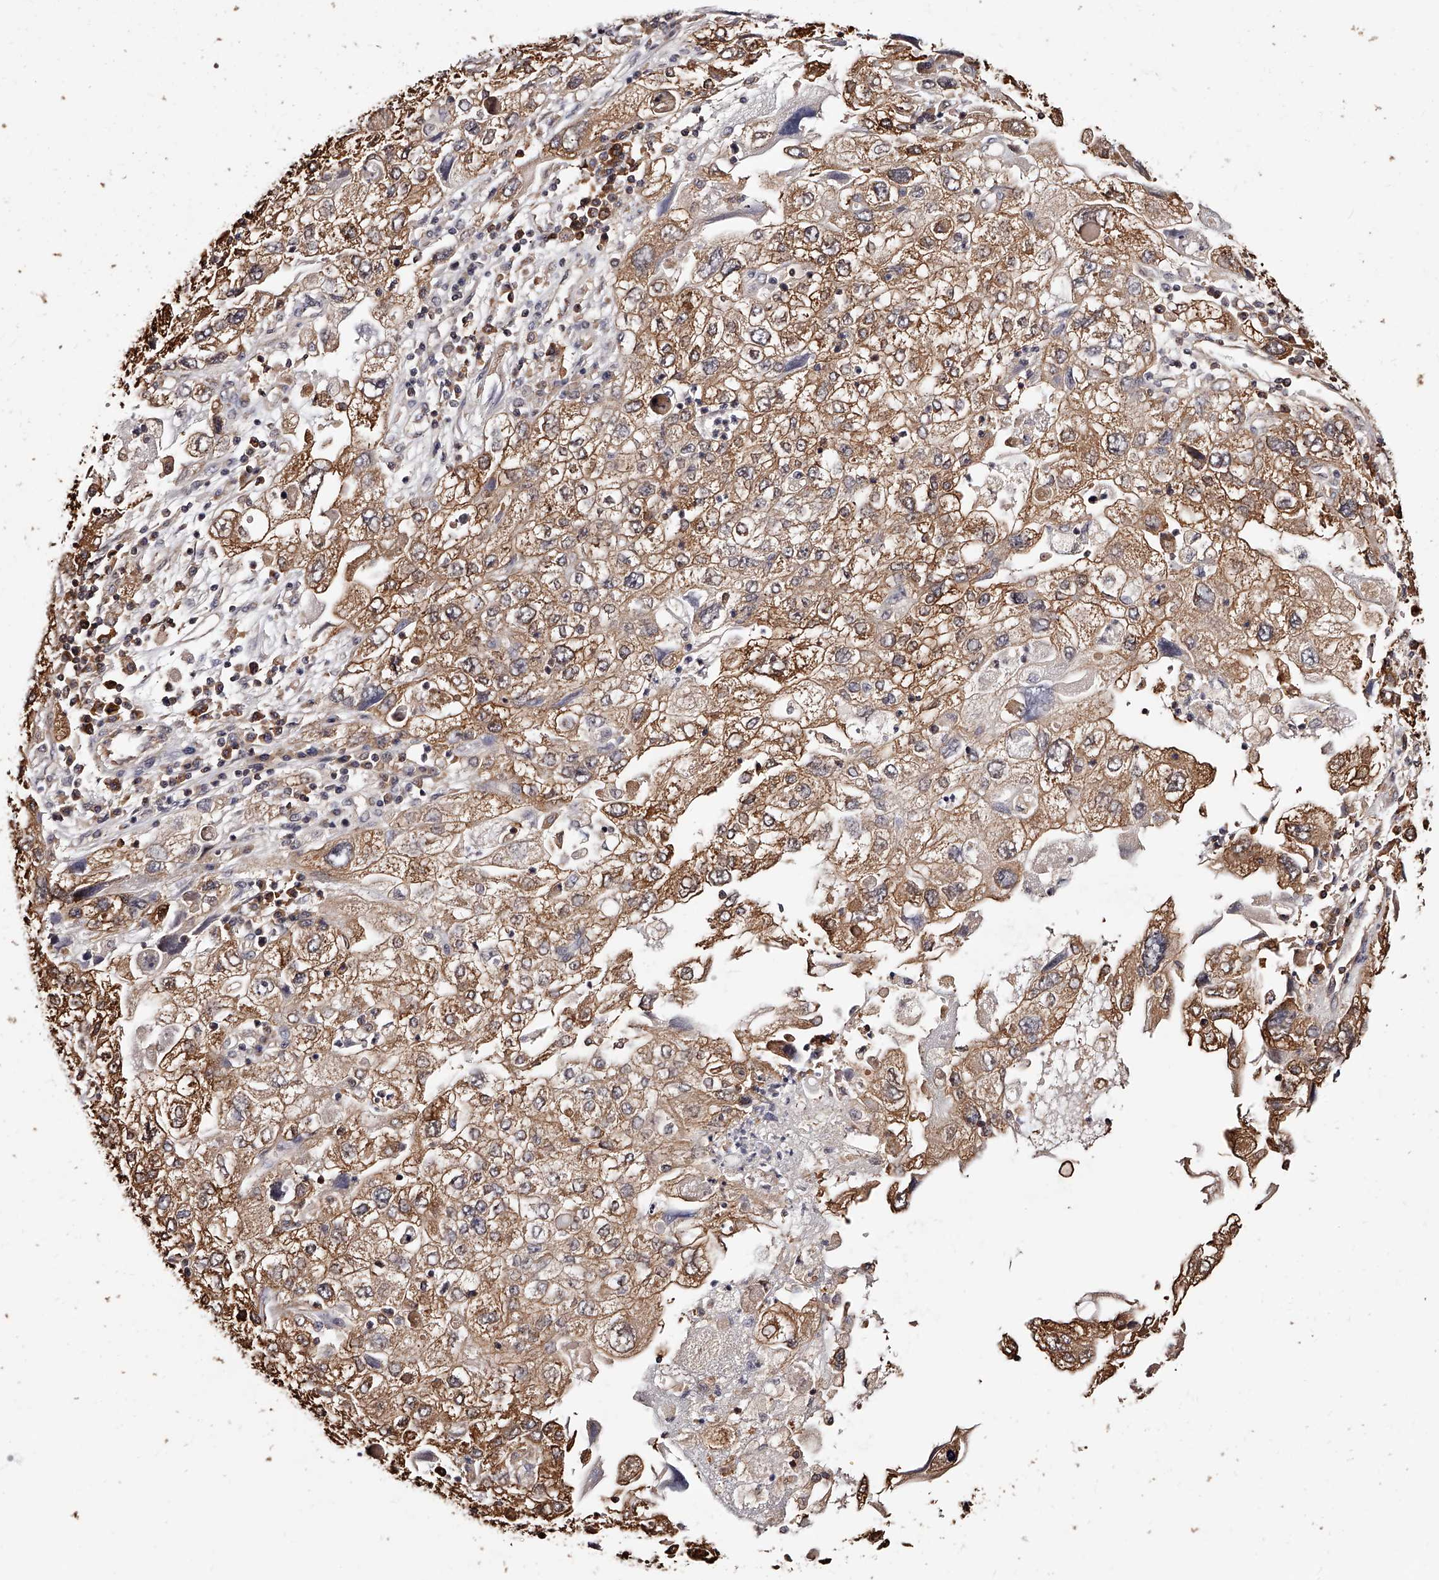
{"staining": {"intensity": "moderate", "quantity": ">75%", "location": "cytoplasmic/membranous"}, "tissue": "endometrial cancer", "cell_type": "Tumor cells", "image_type": "cancer", "snomed": [{"axis": "morphology", "description": "Adenocarcinoma, NOS"}, {"axis": "topography", "description": "Endometrium"}], "caption": "Human endometrial adenocarcinoma stained with a brown dye demonstrates moderate cytoplasmic/membranous positive expression in about >75% of tumor cells.", "gene": "ZNF582", "patient": {"sex": "female", "age": 49}}